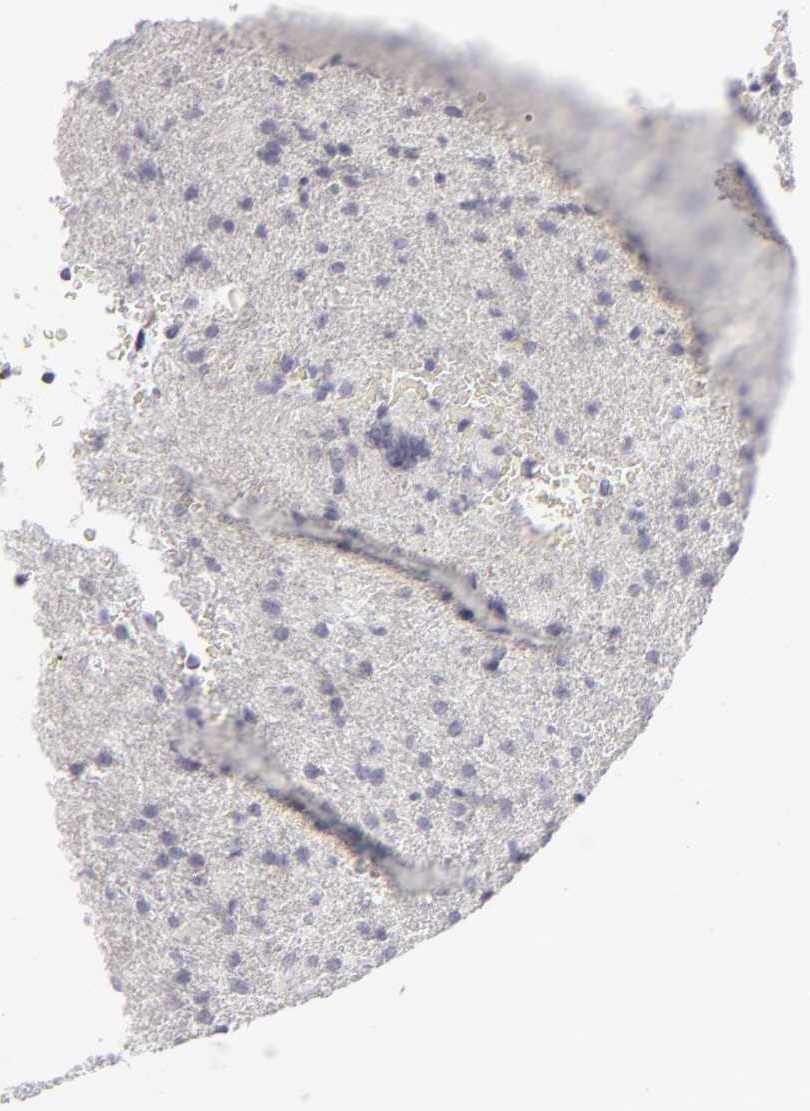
{"staining": {"intensity": "negative", "quantity": "none", "location": "none"}, "tissue": "glioma", "cell_type": "Tumor cells", "image_type": "cancer", "snomed": [{"axis": "morphology", "description": "Glioma, malignant, High grade"}, {"axis": "topography", "description": "Brain"}], "caption": "A high-resolution histopathology image shows immunohistochemistry (IHC) staining of high-grade glioma (malignant), which demonstrates no significant expression in tumor cells.", "gene": "JUP", "patient": {"sex": "male", "age": 68}}